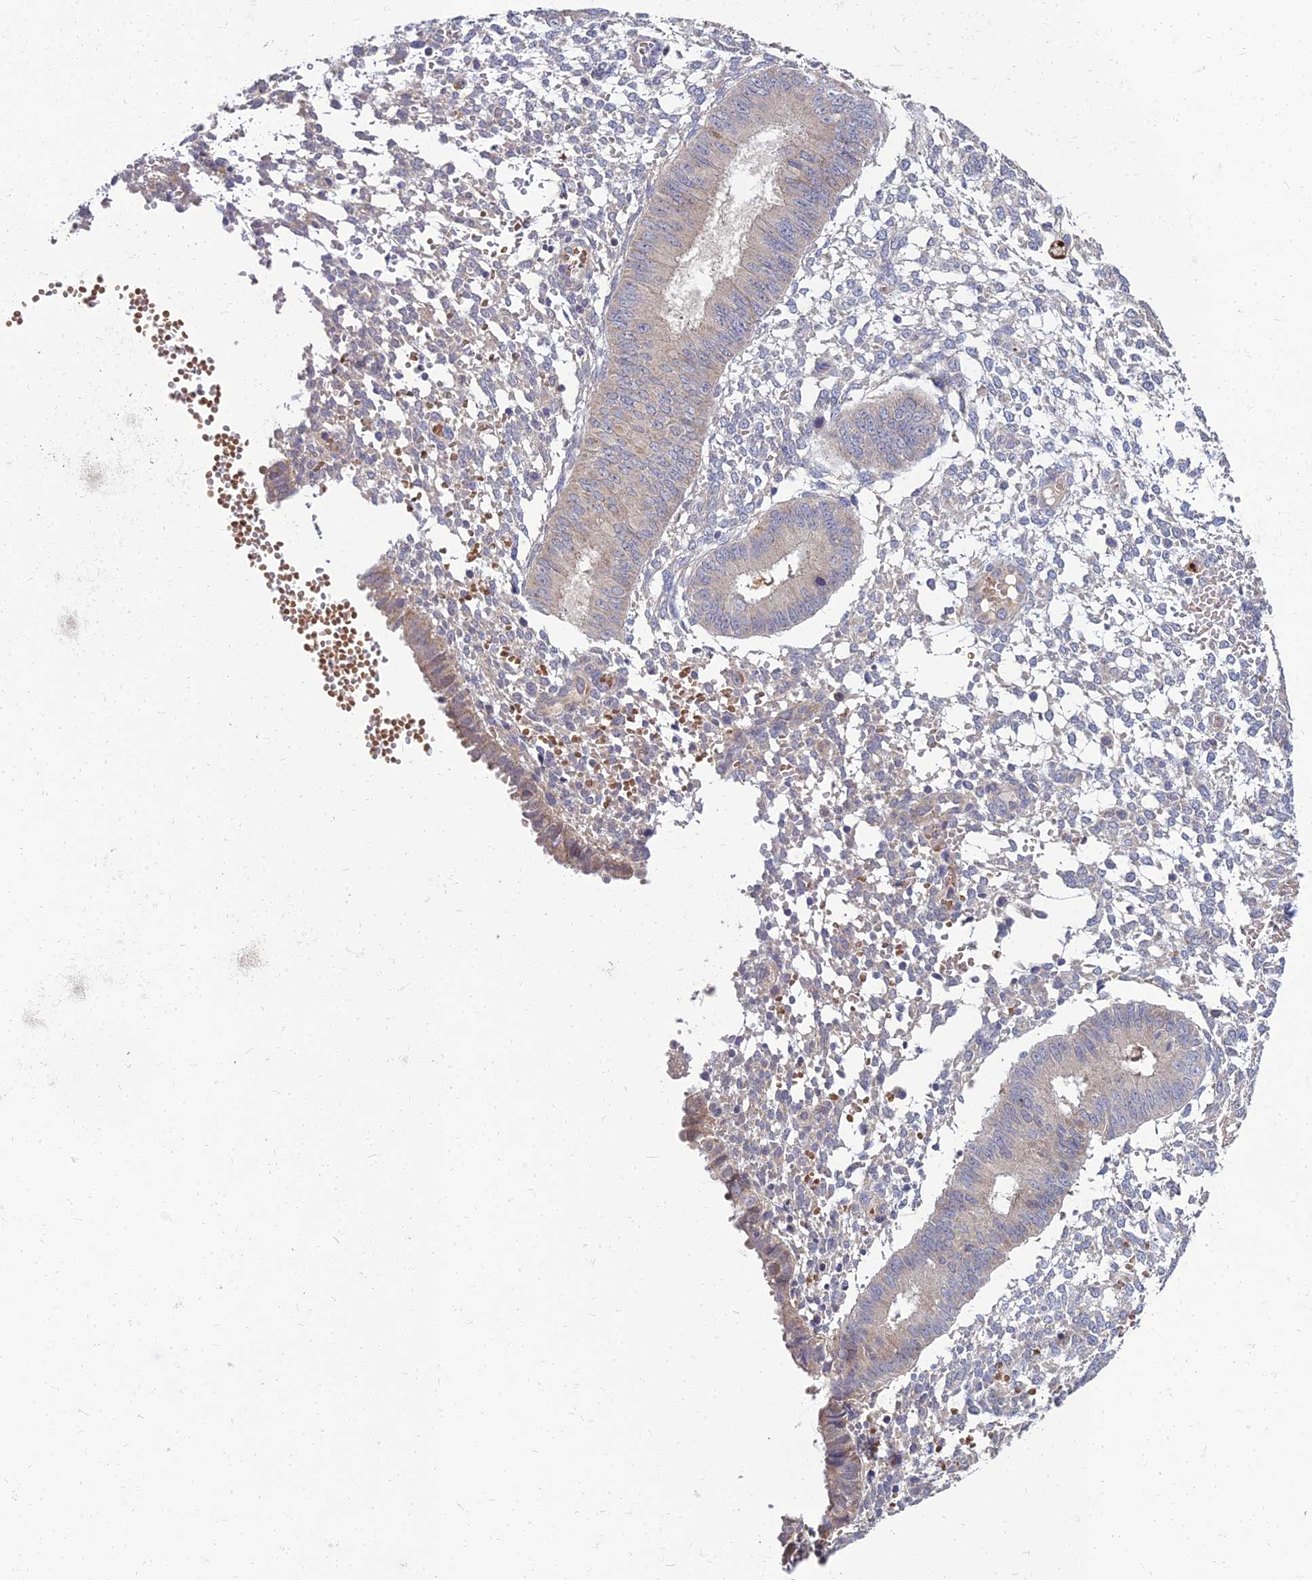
{"staining": {"intensity": "negative", "quantity": "none", "location": "none"}, "tissue": "endometrium", "cell_type": "Cells in endometrial stroma", "image_type": "normal", "snomed": [{"axis": "morphology", "description": "Normal tissue, NOS"}, {"axis": "topography", "description": "Endometrium"}], "caption": "IHC photomicrograph of unremarkable human endometrium stained for a protein (brown), which shows no expression in cells in endometrial stroma.", "gene": "NPY", "patient": {"sex": "female", "age": 49}}